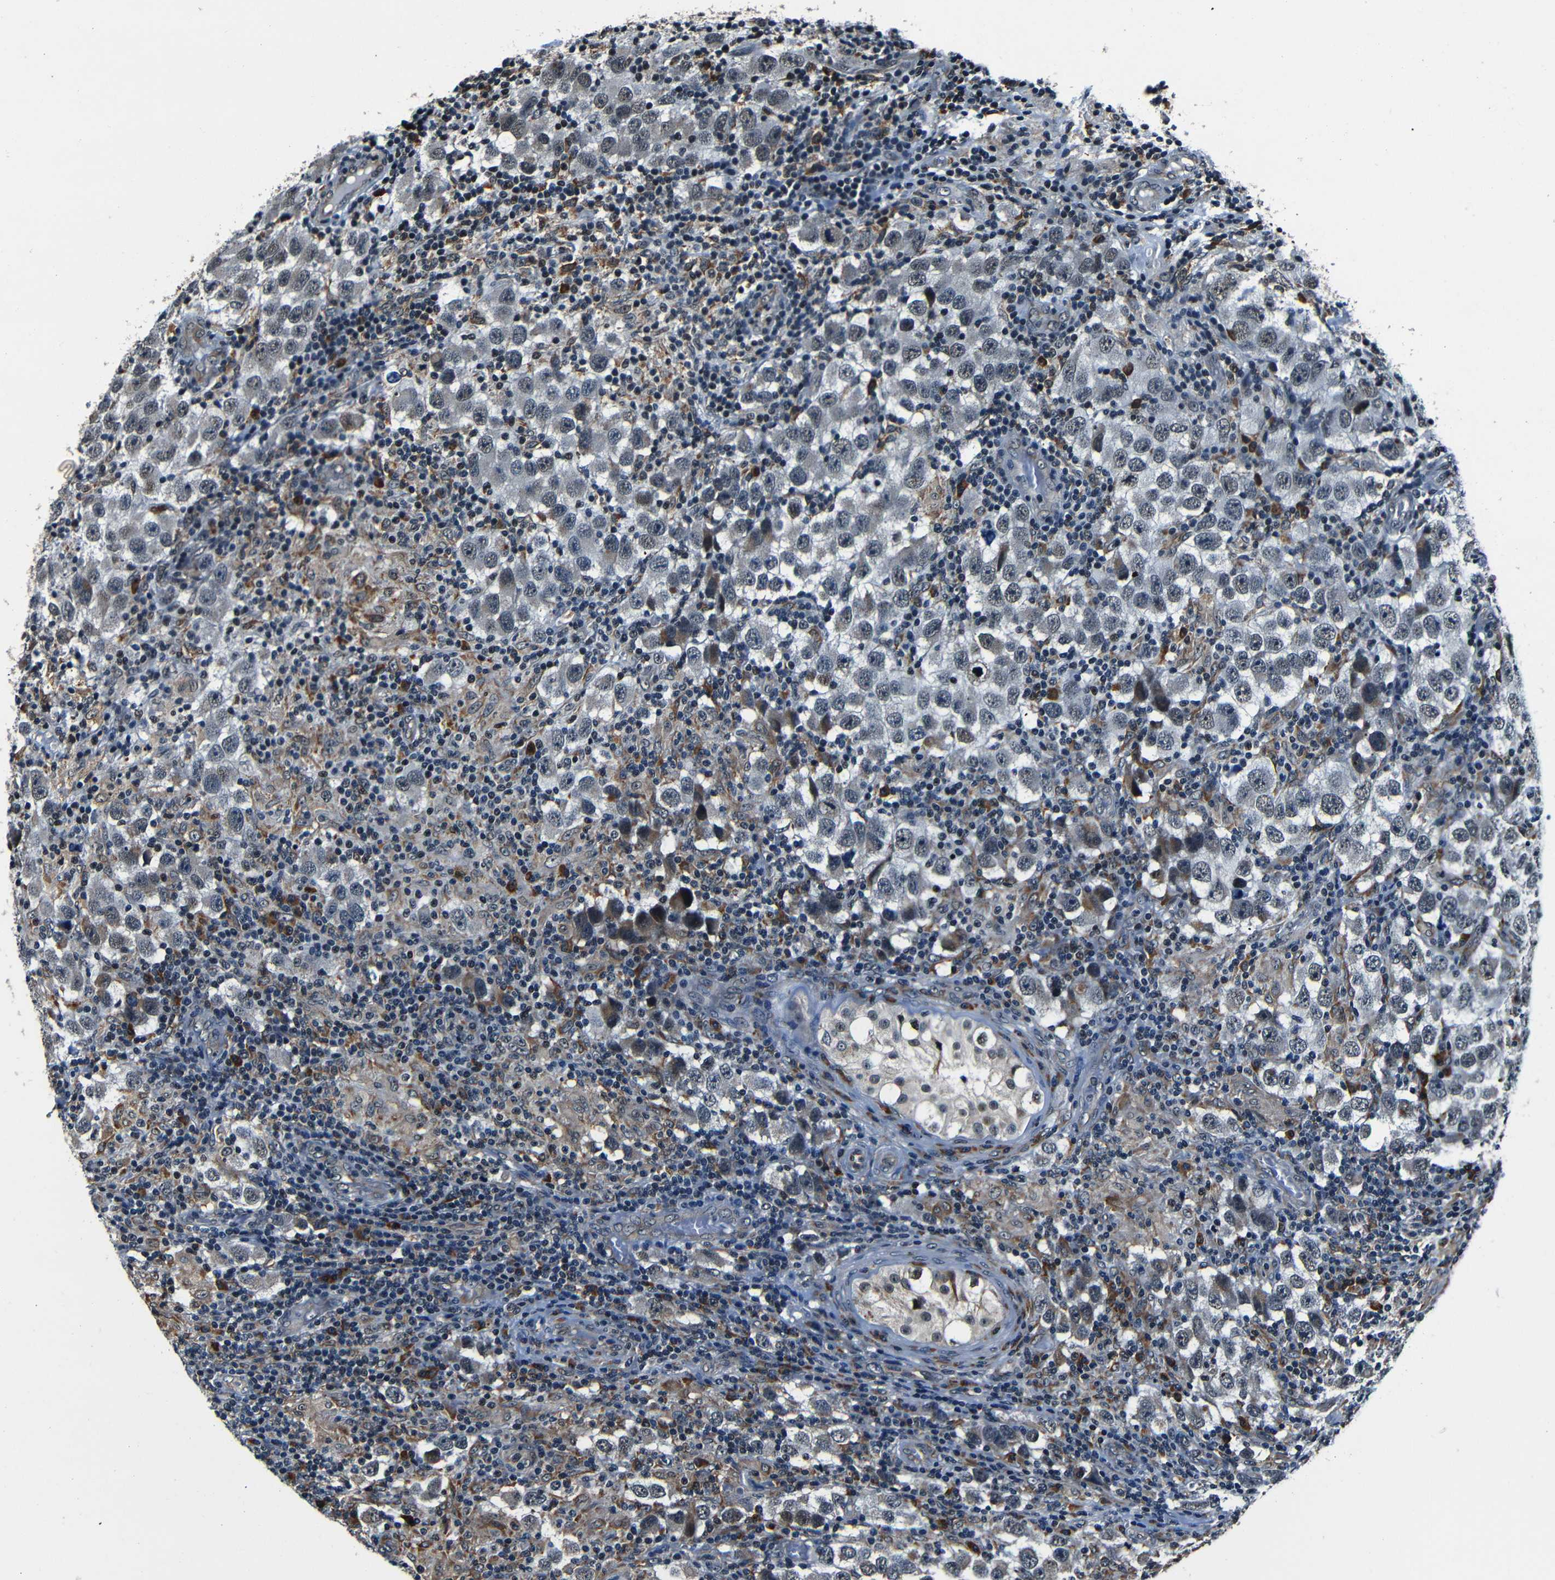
{"staining": {"intensity": "weak", "quantity": "25%-75%", "location": "cytoplasmic/membranous,nuclear"}, "tissue": "testis cancer", "cell_type": "Tumor cells", "image_type": "cancer", "snomed": [{"axis": "morphology", "description": "Carcinoma, Embryonal, NOS"}, {"axis": "topography", "description": "Testis"}], "caption": "Immunohistochemical staining of testis cancer exhibits low levels of weak cytoplasmic/membranous and nuclear protein staining in about 25%-75% of tumor cells. Immunohistochemistry (ihc) stains the protein in brown and the nuclei are stained blue.", "gene": "NCBP3", "patient": {"sex": "male", "age": 21}}